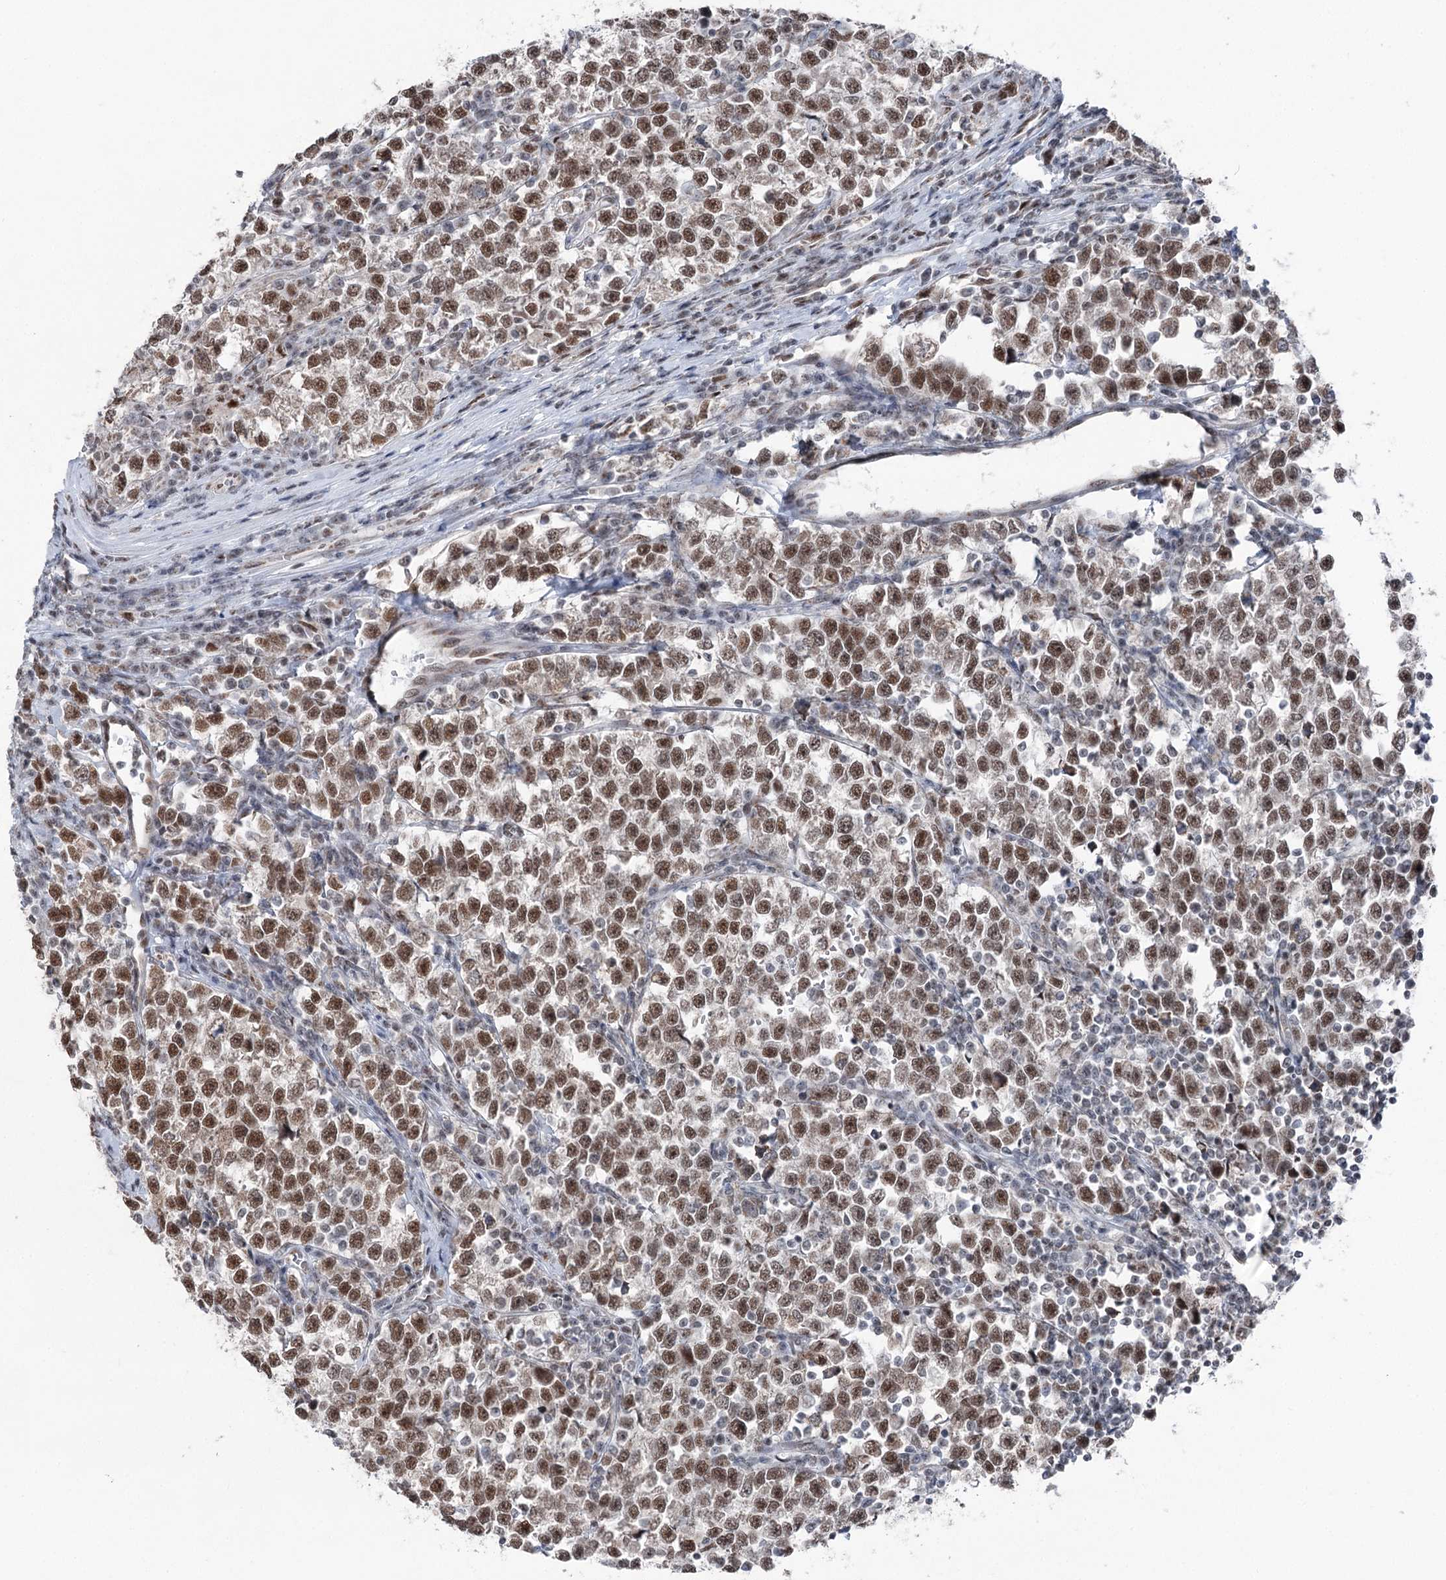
{"staining": {"intensity": "strong", "quantity": "25%-75%", "location": "nuclear"}, "tissue": "testis cancer", "cell_type": "Tumor cells", "image_type": "cancer", "snomed": [{"axis": "morphology", "description": "Normal tissue, NOS"}, {"axis": "morphology", "description": "Seminoma, NOS"}, {"axis": "topography", "description": "Testis"}], "caption": "Strong nuclear staining is present in approximately 25%-75% of tumor cells in seminoma (testis). Using DAB (3,3'-diaminobenzidine) (brown) and hematoxylin (blue) stains, captured at high magnification using brightfield microscopy.", "gene": "ZCCHC8", "patient": {"sex": "male", "age": 43}}